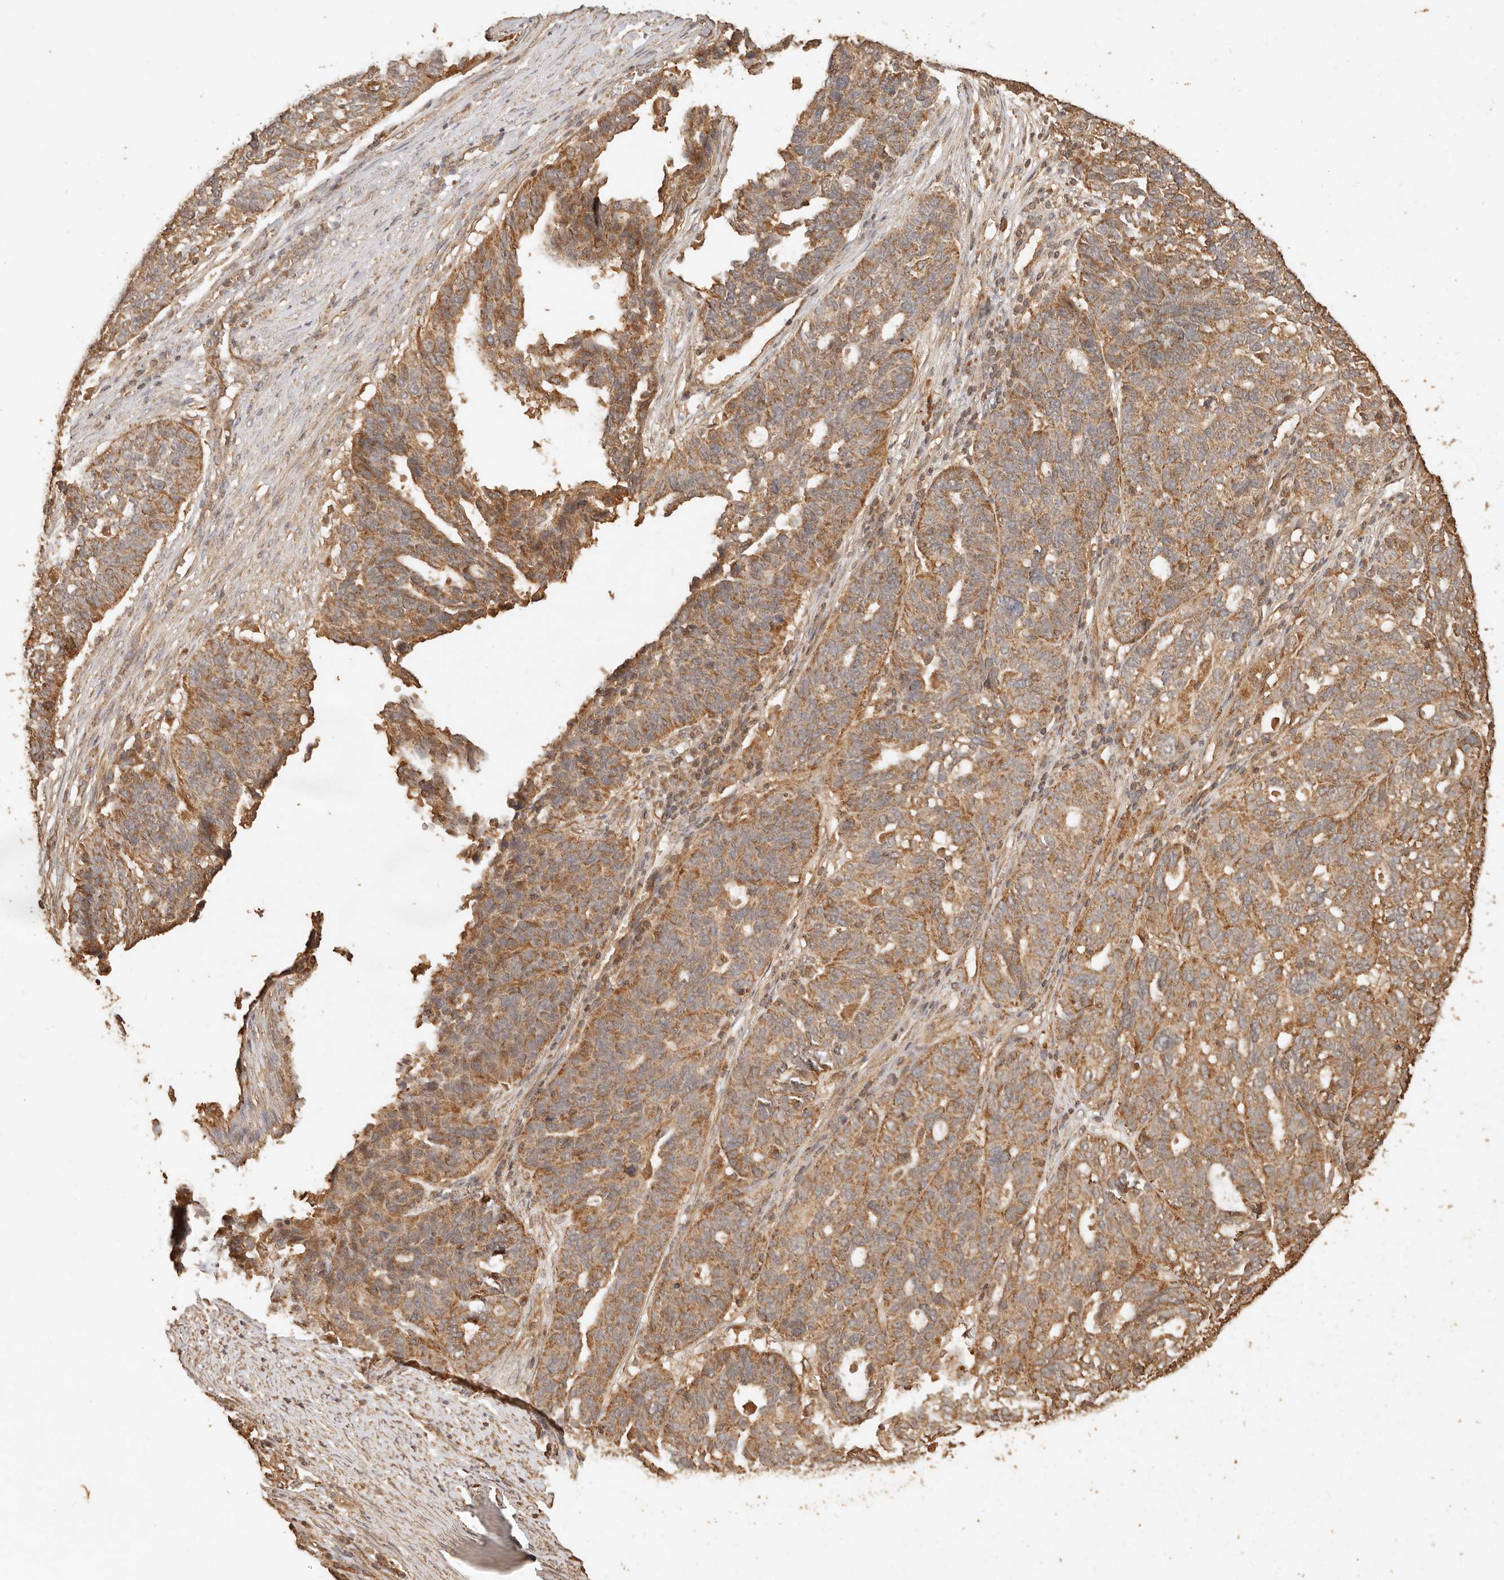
{"staining": {"intensity": "moderate", "quantity": ">75%", "location": "cytoplasmic/membranous"}, "tissue": "ovarian cancer", "cell_type": "Tumor cells", "image_type": "cancer", "snomed": [{"axis": "morphology", "description": "Cystadenocarcinoma, serous, NOS"}, {"axis": "topography", "description": "Ovary"}], "caption": "A photomicrograph of human ovarian cancer (serous cystadenocarcinoma) stained for a protein shows moderate cytoplasmic/membranous brown staining in tumor cells. The protein of interest is shown in brown color, while the nuclei are stained blue.", "gene": "FAM180B", "patient": {"sex": "female", "age": 59}}